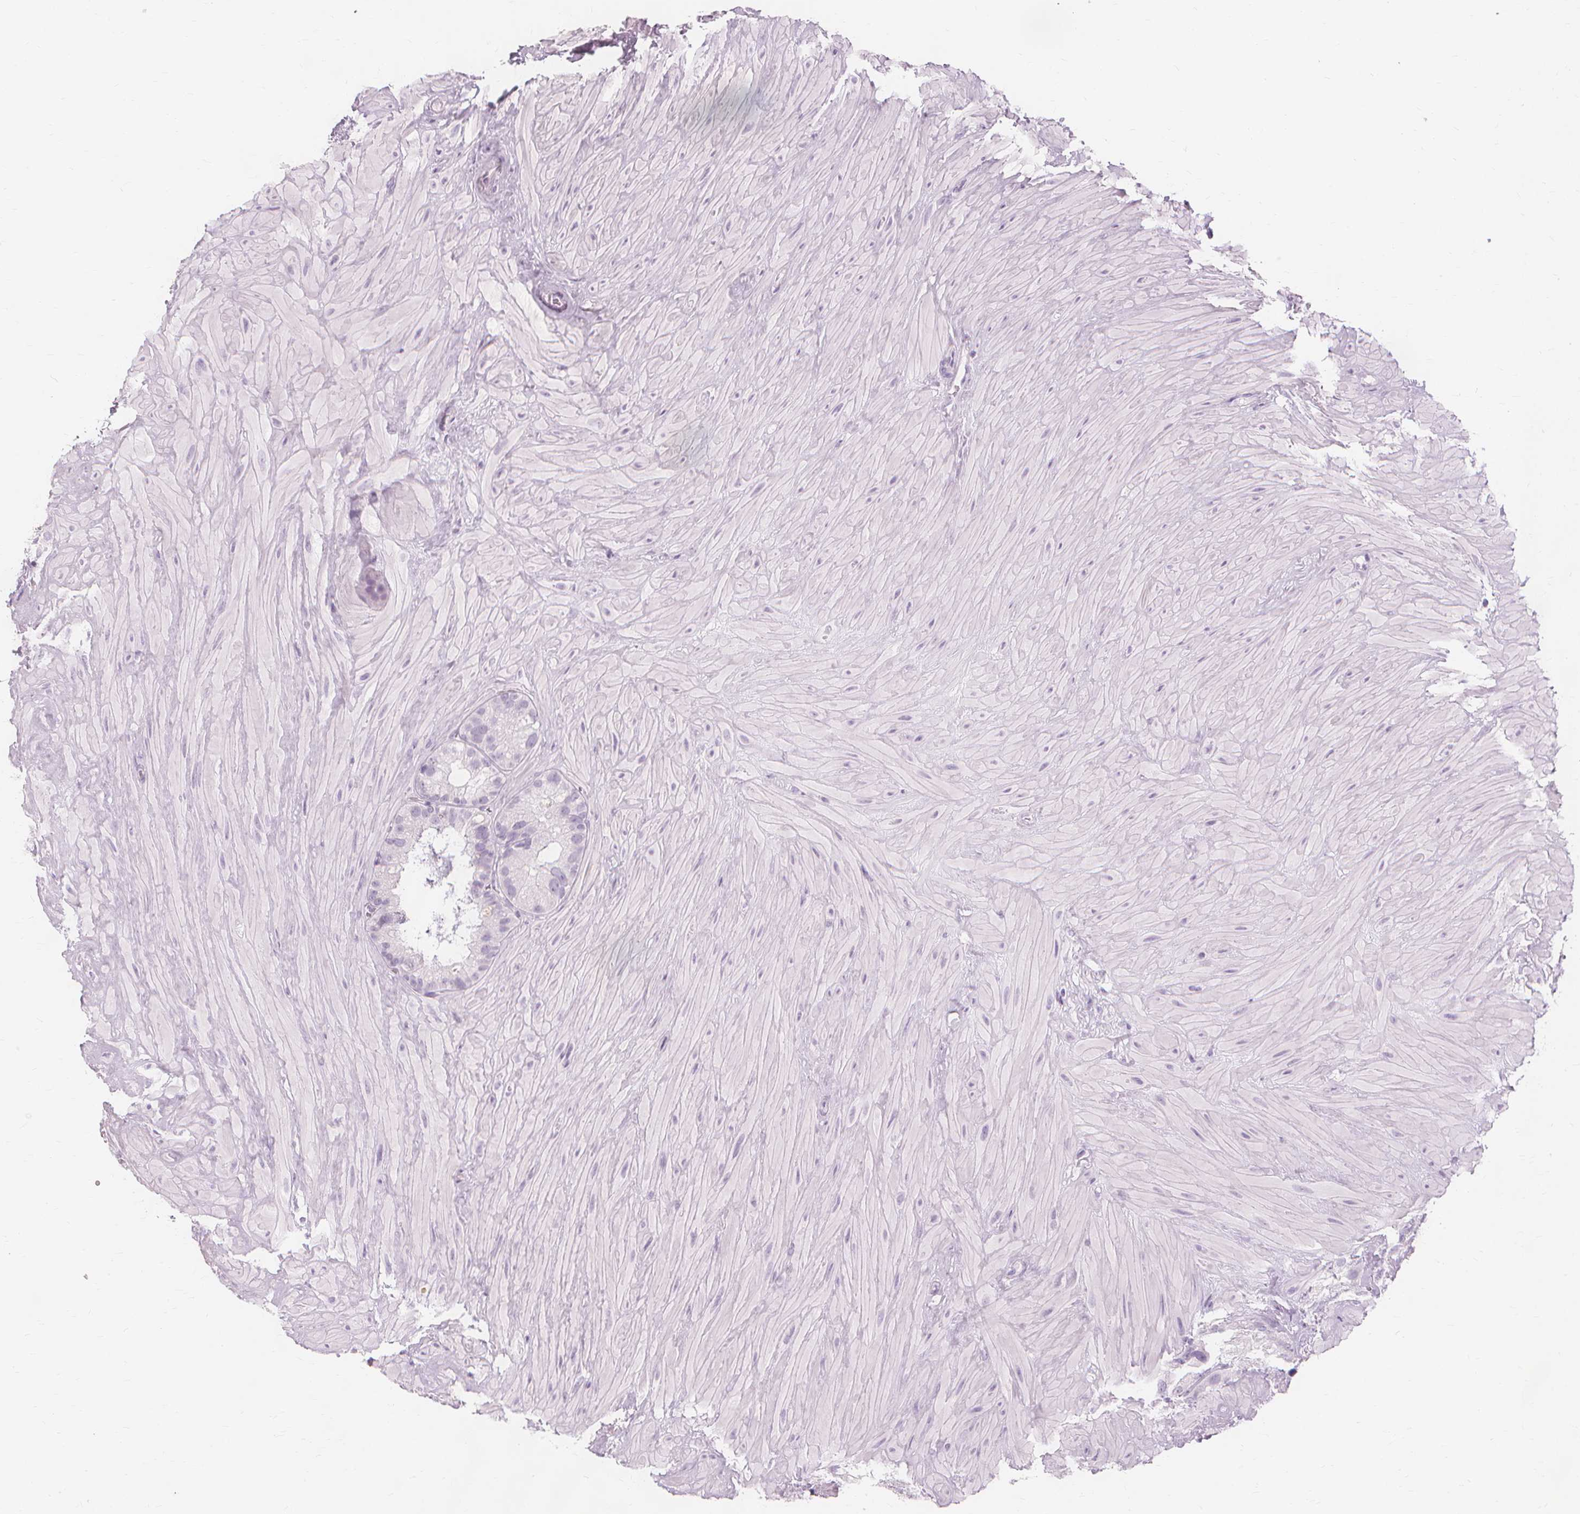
{"staining": {"intensity": "negative", "quantity": "none", "location": "none"}, "tissue": "seminal vesicle", "cell_type": "Glandular cells", "image_type": "normal", "snomed": [{"axis": "morphology", "description": "Normal tissue, NOS"}, {"axis": "topography", "description": "Seminal veicle"}], "caption": "Seminal vesicle stained for a protein using immunohistochemistry (IHC) reveals no staining glandular cells.", "gene": "TFF1", "patient": {"sex": "male", "age": 60}}